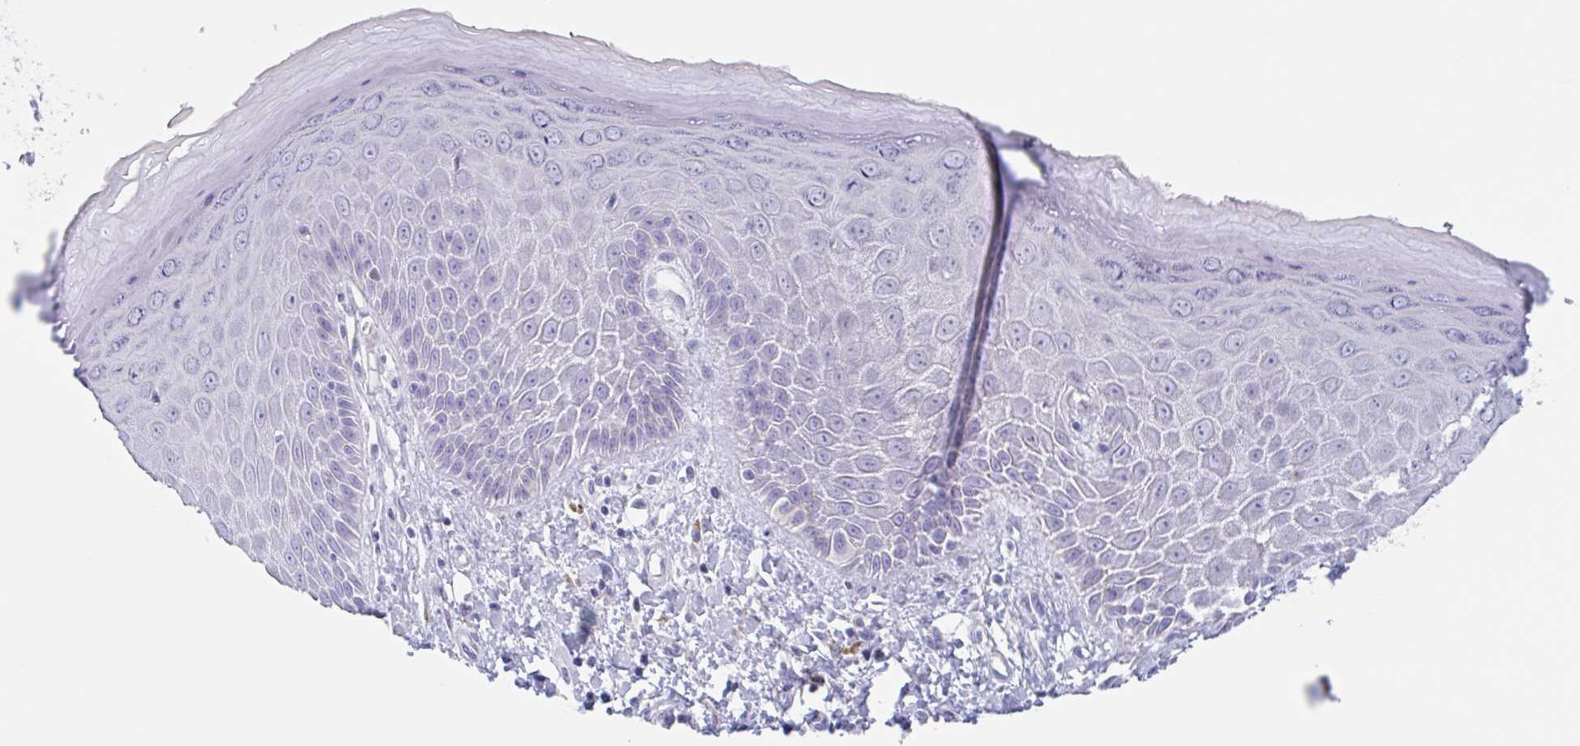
{"staining": {"intensity": "negative", "quantity": "none", "location": "none"}, "tissue": "skin", "cell_type": "Epidermal cells", "image_type": "normal", "snomed": [{"axis": "morphology", "description": "Normal tissue, NOS"}, {"axis": "topography", "description": "Anal"}, {"axis": "topography", "description": "Peripheral nerve tissue"}], "caption": "Micrograph shows no protein expression in epidermal cells of normal skin. (Brightfield microscopy of DAB immunohistochemistry at high magnification).", "gene": "NOXRED1", "patient": {"sex": "male", "age": 78}}